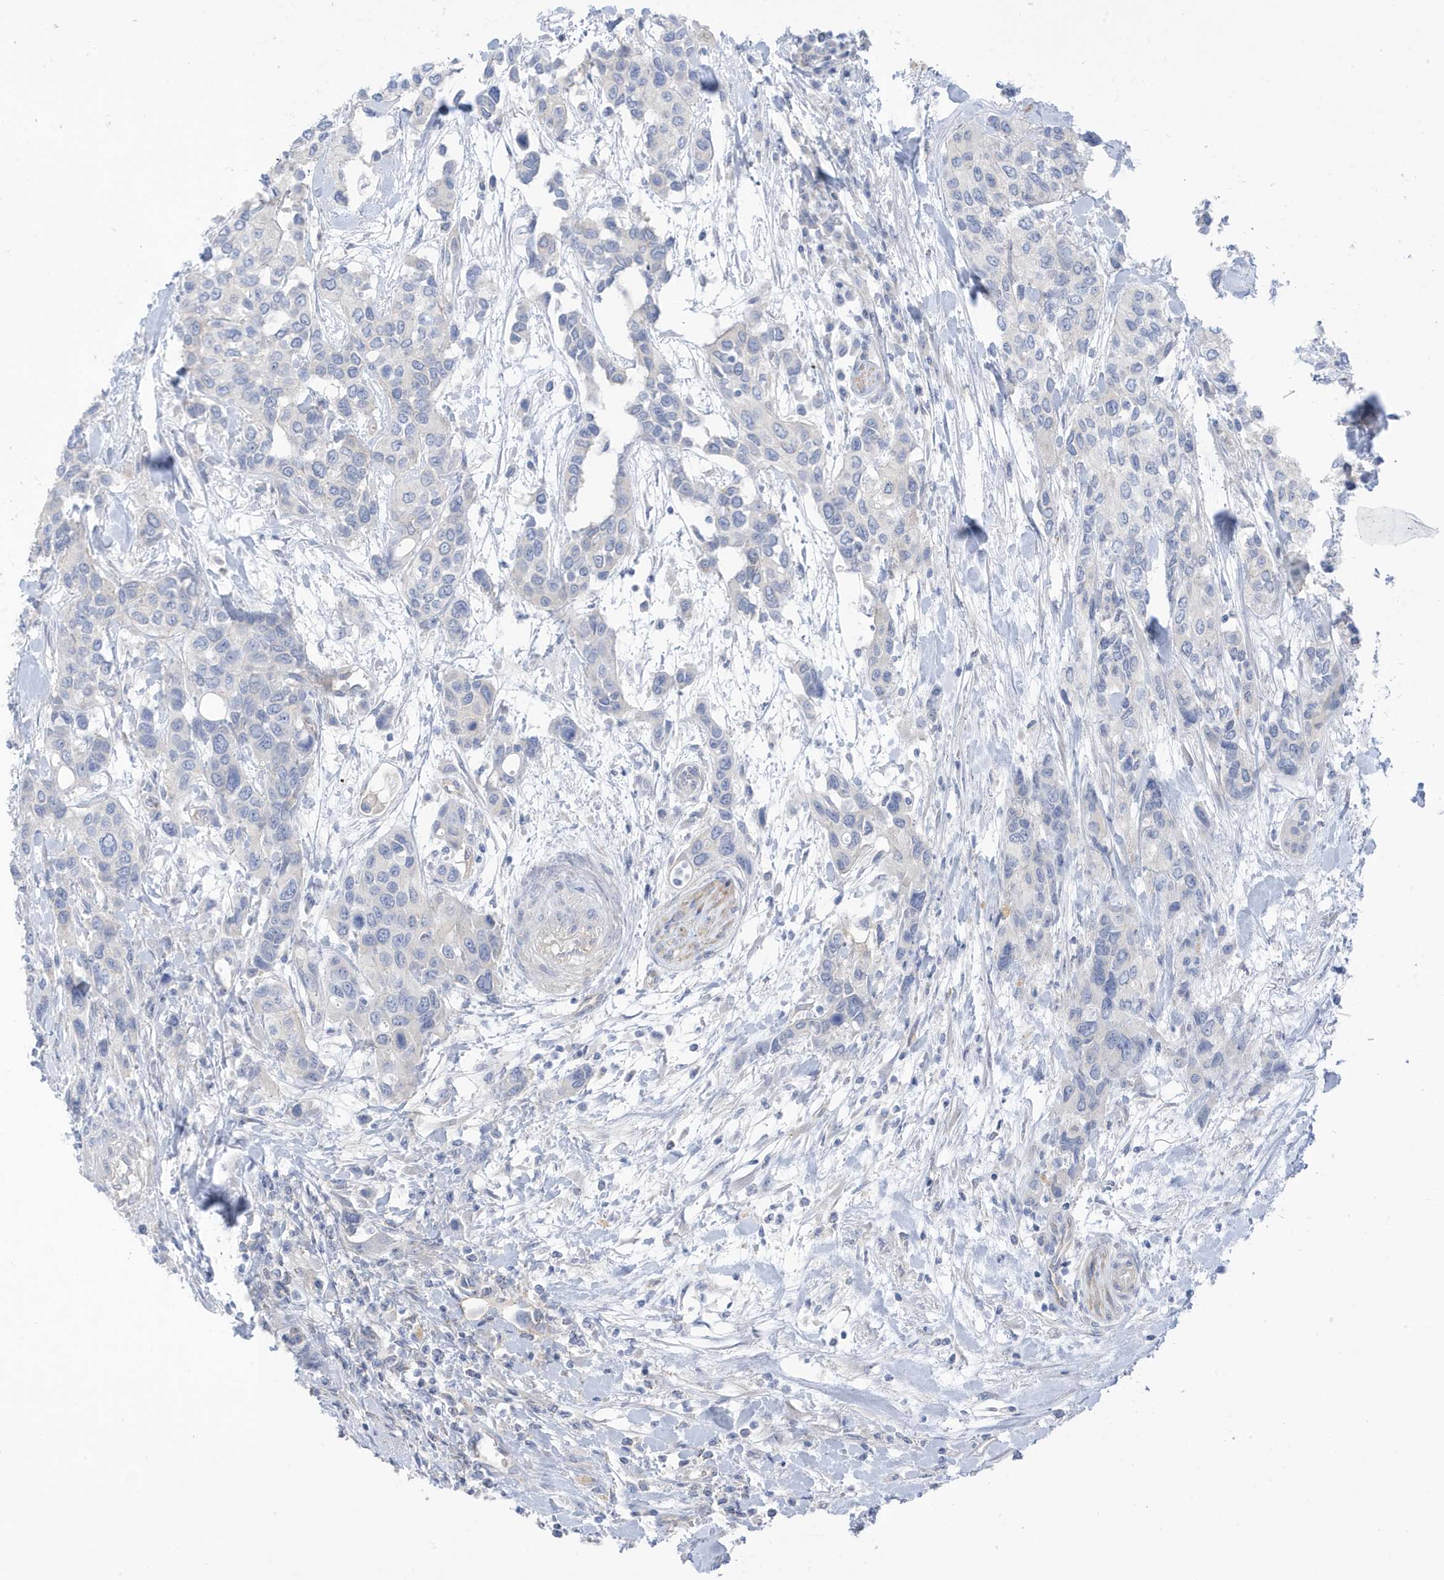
{"staining": {"intensity": "negative", "quantity": "none", "location": "none"}, "tissue": "urothelial cancer", "cell_type": "Tumor cells", "image_type": "cancer", "snomed": [{"axis": "morphology", "description": "Normal tissue, NOS"}, {"axis": "morphology", "description": "Urothelial carcinoma, High grade"}, {"axis": "topography", "description": "Vascular tissue"}, {"axis": "topography", "description": "Urinary bladder"}], "caption": "DAB (3,3'-diaminobenzidine) immunohistochemical staining of high-grade urothelial carcinoma shows no significant staining in tumor cells.", "gene": "ATP13A5", "patient": {"sex": "female", "age": 56}}